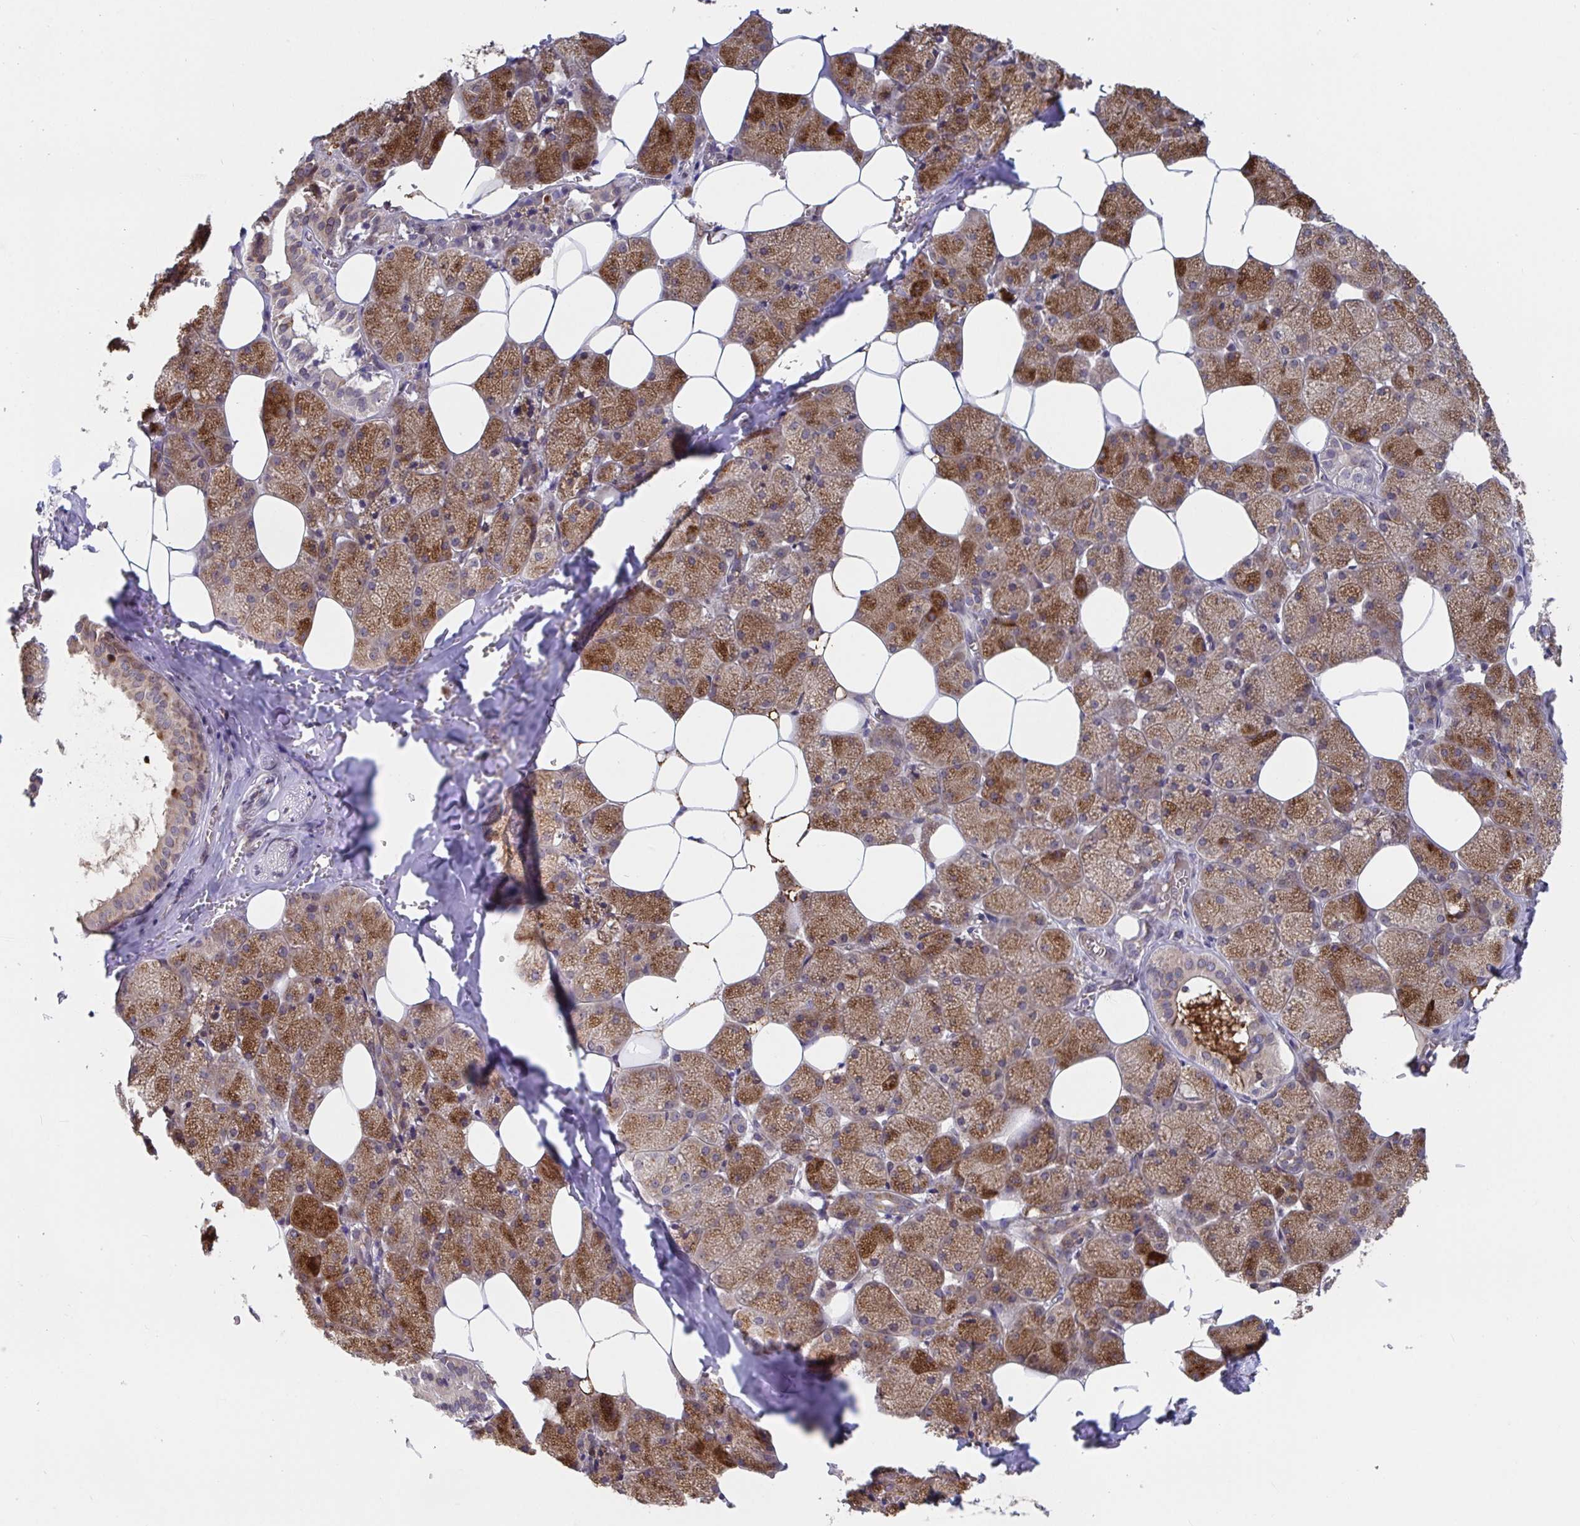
{"staining": {"intensity": "strong", "quantity": ">75%", "location": "cytoplasmic/membranous"}, "tissue": "salivary gland", "cell_type": "Glandular cells", "image_type": "normal", "snomed": [{"axis": "morphology", "description": "Normal tissue, NOS"}, {"axis": "topography", "description": "Salivary gland"}, {"axis": "topography", "description": "Peripheral nerve tissue"}], "caption": "Protein expression analysis of normal salivary gland reveals strong cytoplasmic/membranous positivity in about >75% of glandular cells. (IHC, brightfield microscopy, high magnification).", "gene": "ATP5MJ", "patient": {"sex": "male", "age": 38}}